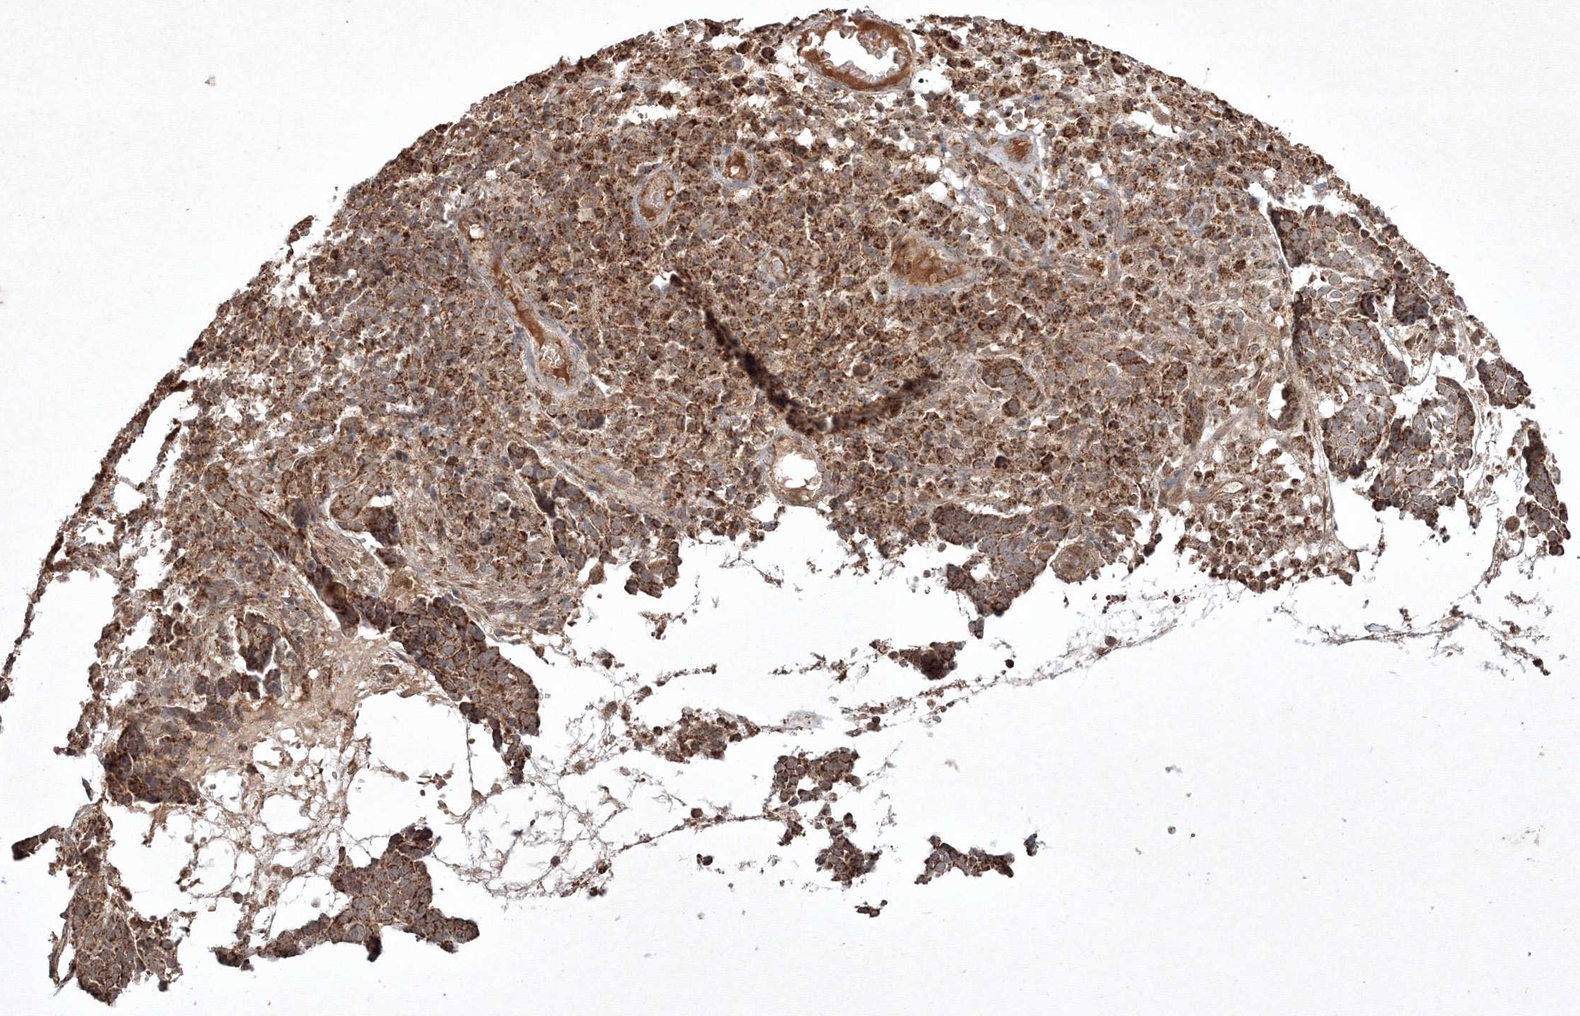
{"staining": {"intensity": "strong", "quantity": ">75%", "location": "cytoplasmic/membranous"}, "tissue": "skin cancer", "cell_type": "Tumor cells", "image_type": "cancer", "snomed": [{"axis": "morphology", "description": "Basal cell carcinoma"}, {"axis": "topography", "description": "Skin"}], "caption": "An immunohistochemistry (IHC) histopathology image of neoplastic tissue is shown. Protein staining in brown labels strong cytoplasmic/membranous positivity in basal cell carcinoma (skin) within tumor cells.", "gene": "PLTP", "patient": {"sex": "male", "age": 85}}